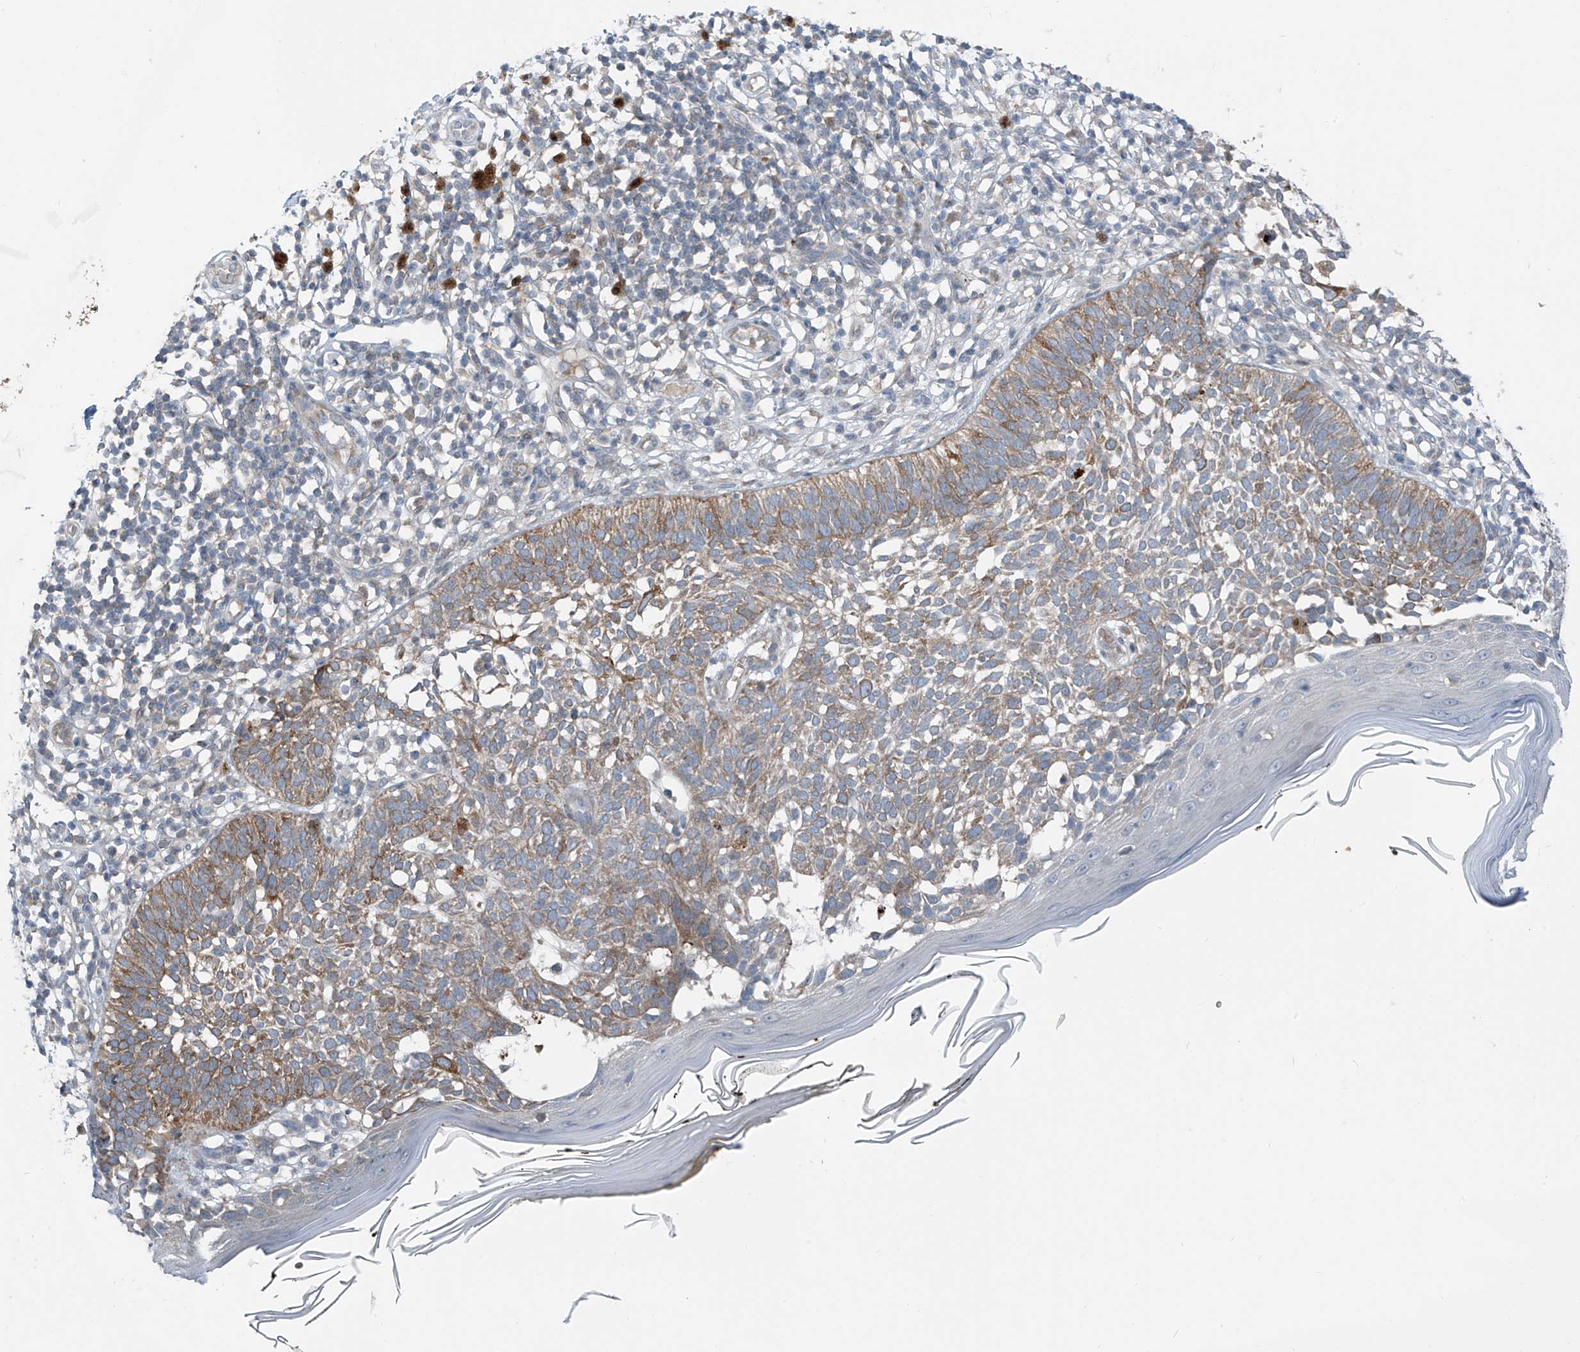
{"staining": {"intensity": "moderate", "quantity": "25%-75%", "location": "cytoplasmic/membranous"}, "tissue": "skin cancer", "cell_type": "Tumor cells", "image_type": "cancer", "snomed": [{"axis": "morphology", "description": "Basal cell carcinoma"}, {"axis": "topography", "description": "Skin"}], "caption": "A photomicrograph showing moderate cytoplasmic/membranous positivity in approximately 25%-75% of tumor cells in skin cancer (basal cell carcinoma), as visualized by brown immunohistochemical staining.", "gene": "SLC12A6", "patient": {"sex": "female", "age": 64}}